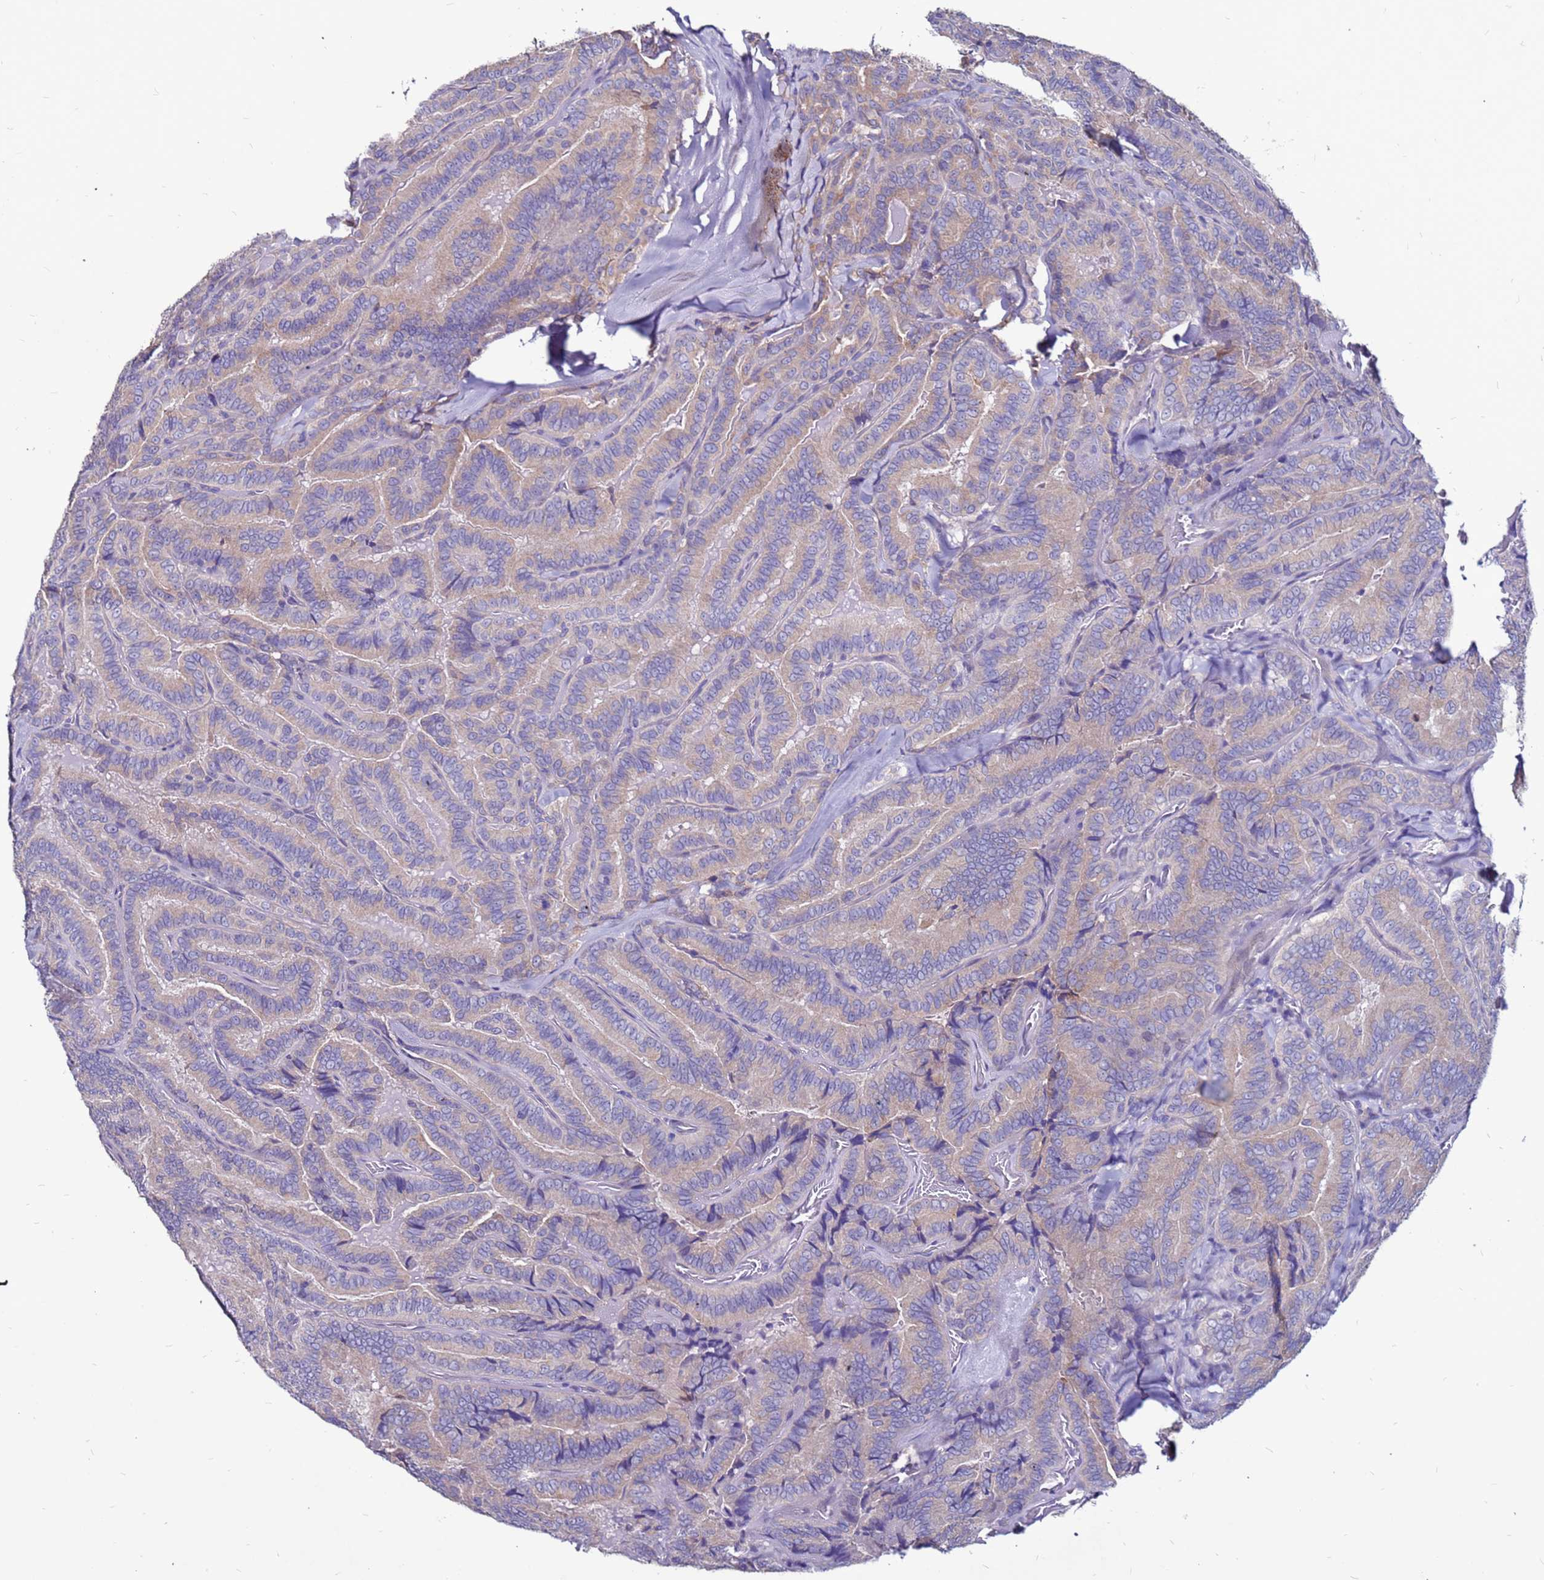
{"staining": {"intensity": "weak", "quantity": "<25%", "location": "cytoplasmic/membranous"}, "tissue": "thyroid cancer", "cell_type": "Tumor cells", "image_type": "cancer", "snomed": [{"axis": "morphology", "description": "Papillary adenocarcinoma, NOS"}, {"axis": "topography", "description": "Thyroid gland"}], "caption": "DAB (3,3'-diaminobenzidine) immunohistochemical staining of papillary adenocarcinoma (thyroid) demonstrates no significant staining in tumor cells.", "gene": "SLC44A3", "patient": {"sex": "male", "age": 61}}